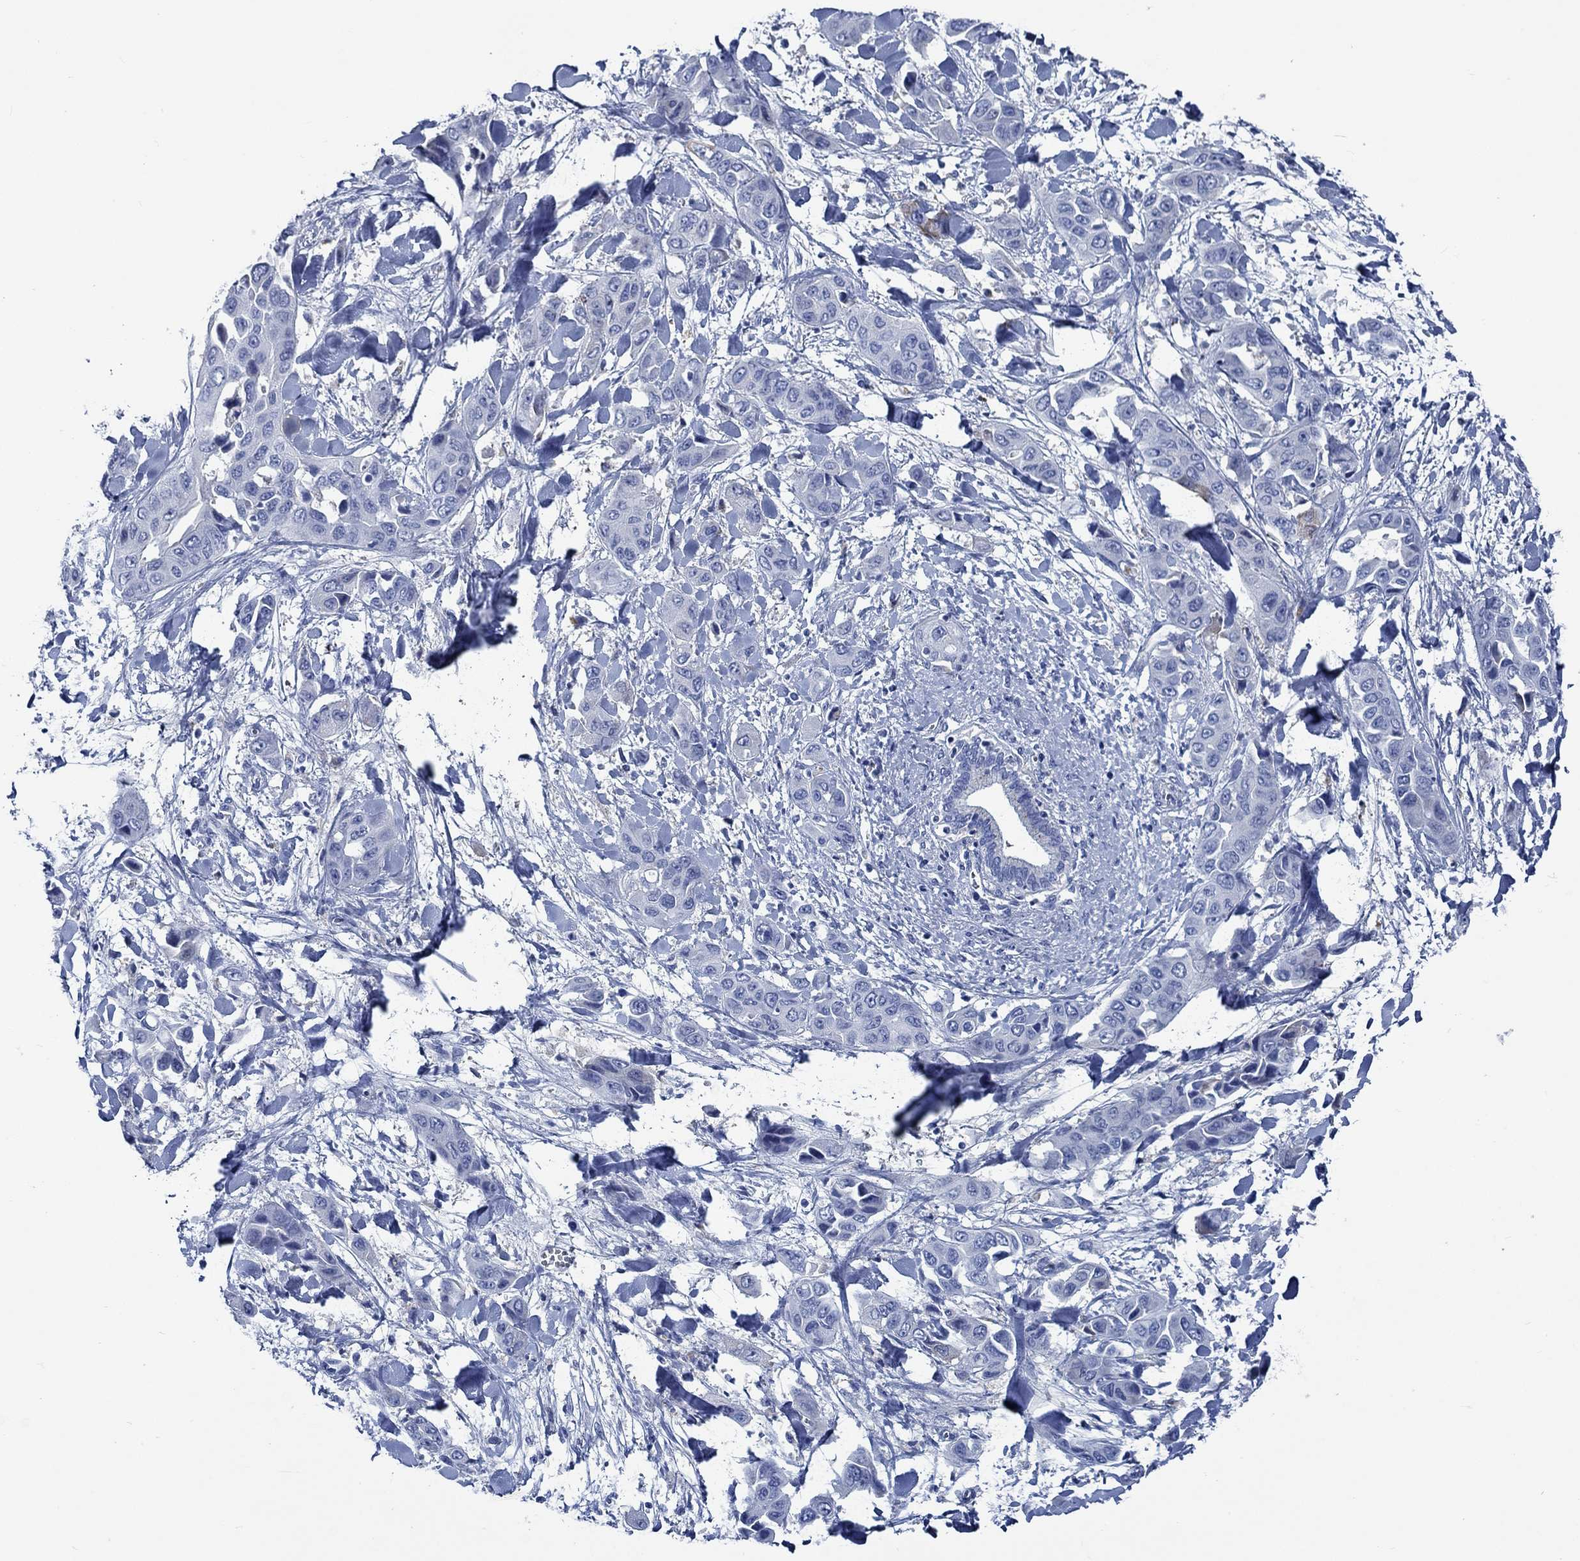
{"staining": {"intensity": "negative", "quantity": "none", "location": "none"}, "tissue": "liver cancer", "cell_type": "Tumor cells", "image_type": "cancer", "snomed": [{"axis": "morphology", "description": "Cholangiocarcinoma"}, {"axis": "topography", "description": "Liver"}], "caption": "Immunohistochemical staining of human liver cancer shows no significant positivity in tumor cells.", "gene": "SVEP1", "patient": {"sex": "female", "age": 52}}